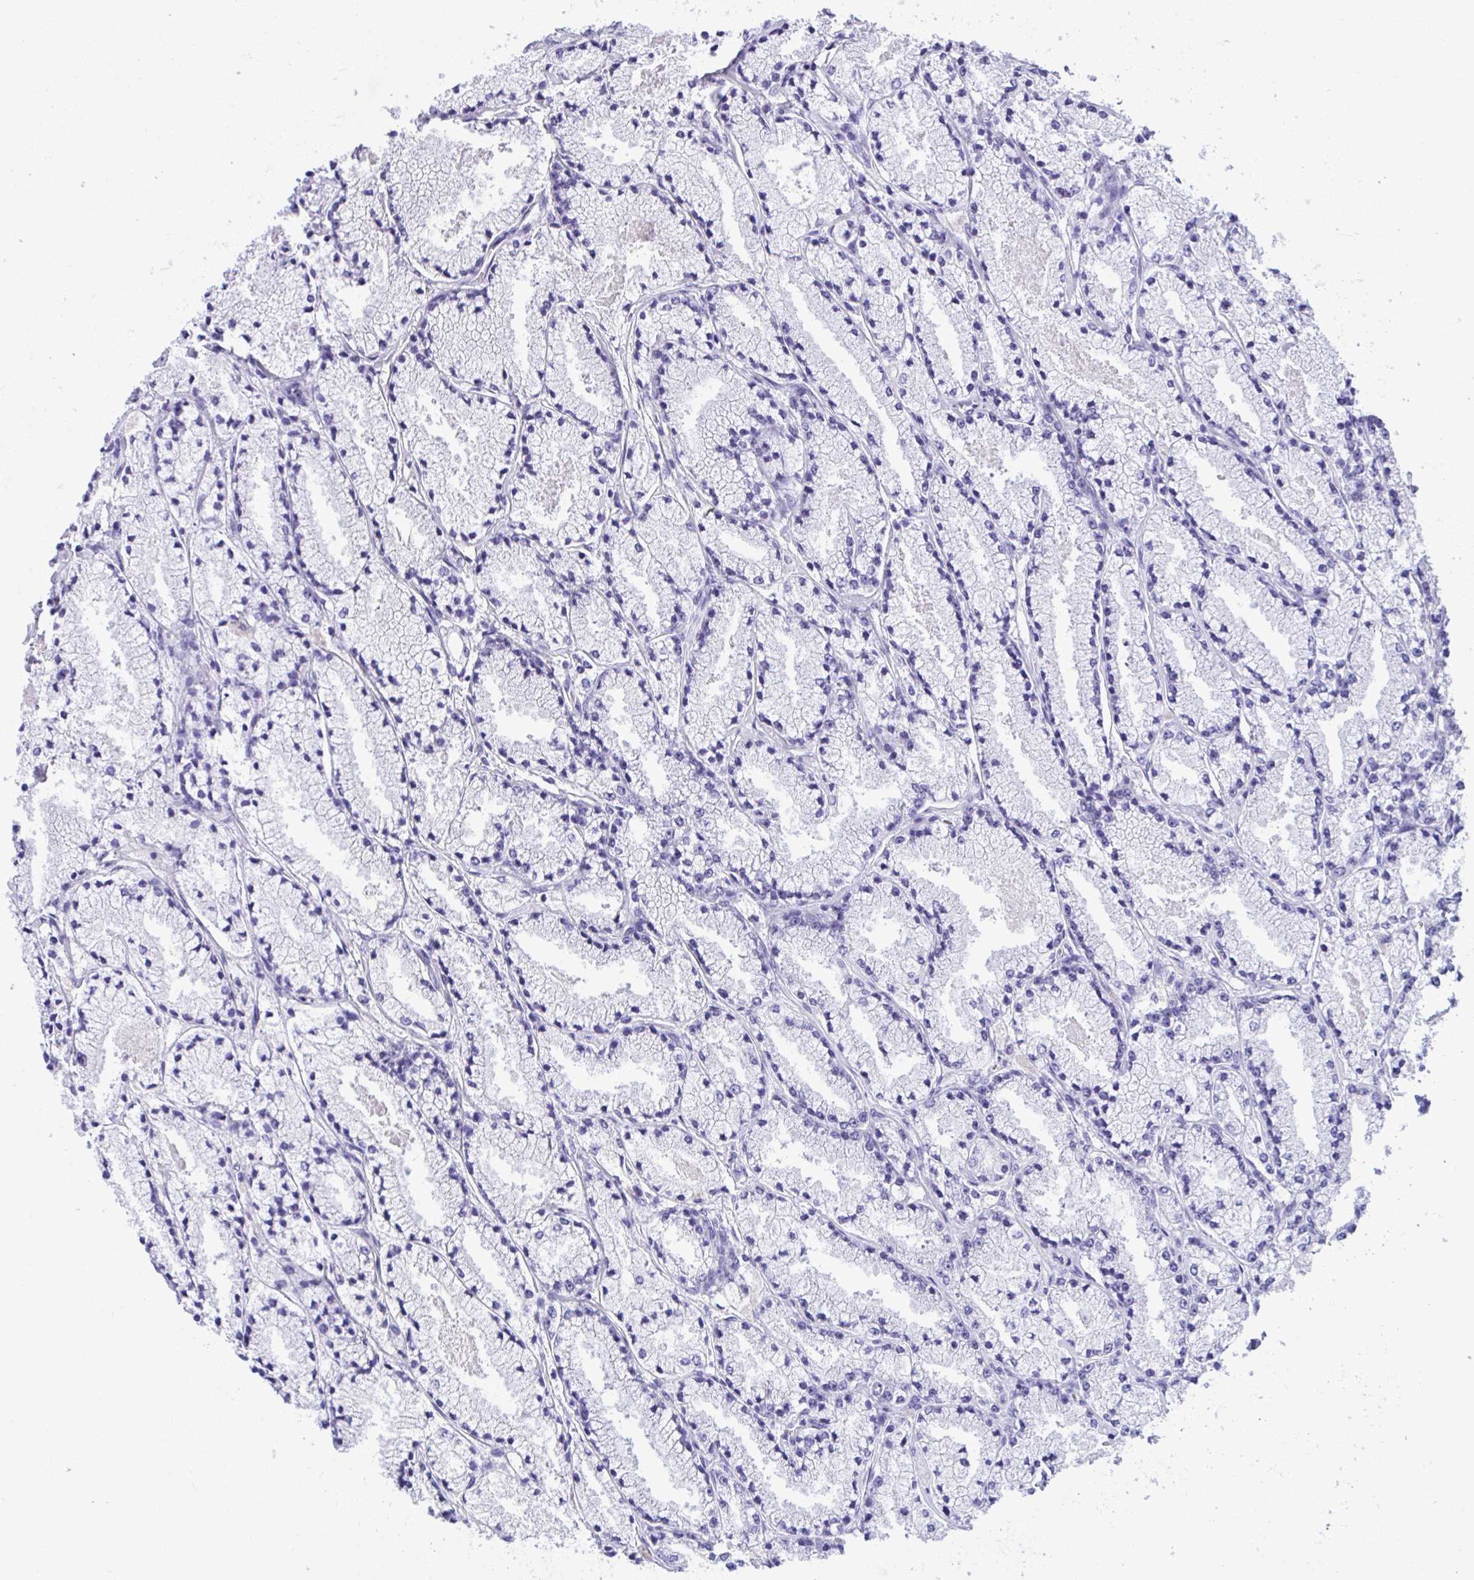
{"staining": {"intensity": "negative", "quantity": "none", "location": "none"}, "tissue": "prostate cancer", "cell_type": "Tumor cells", "image_type": "cancer", "snomed": [{"axis": "morphology", "description": "Adenocarcinoma, High grade"}, {"axis": "topography", "description": "Prostate"}], "caption": "This is a micrograph of IHC staining of prostate adenocarcinoma (high-grade), which shows no positivity in tumor cells.", "gene": "TEAD4", "patient": {"sex": "male", "age": 63}}